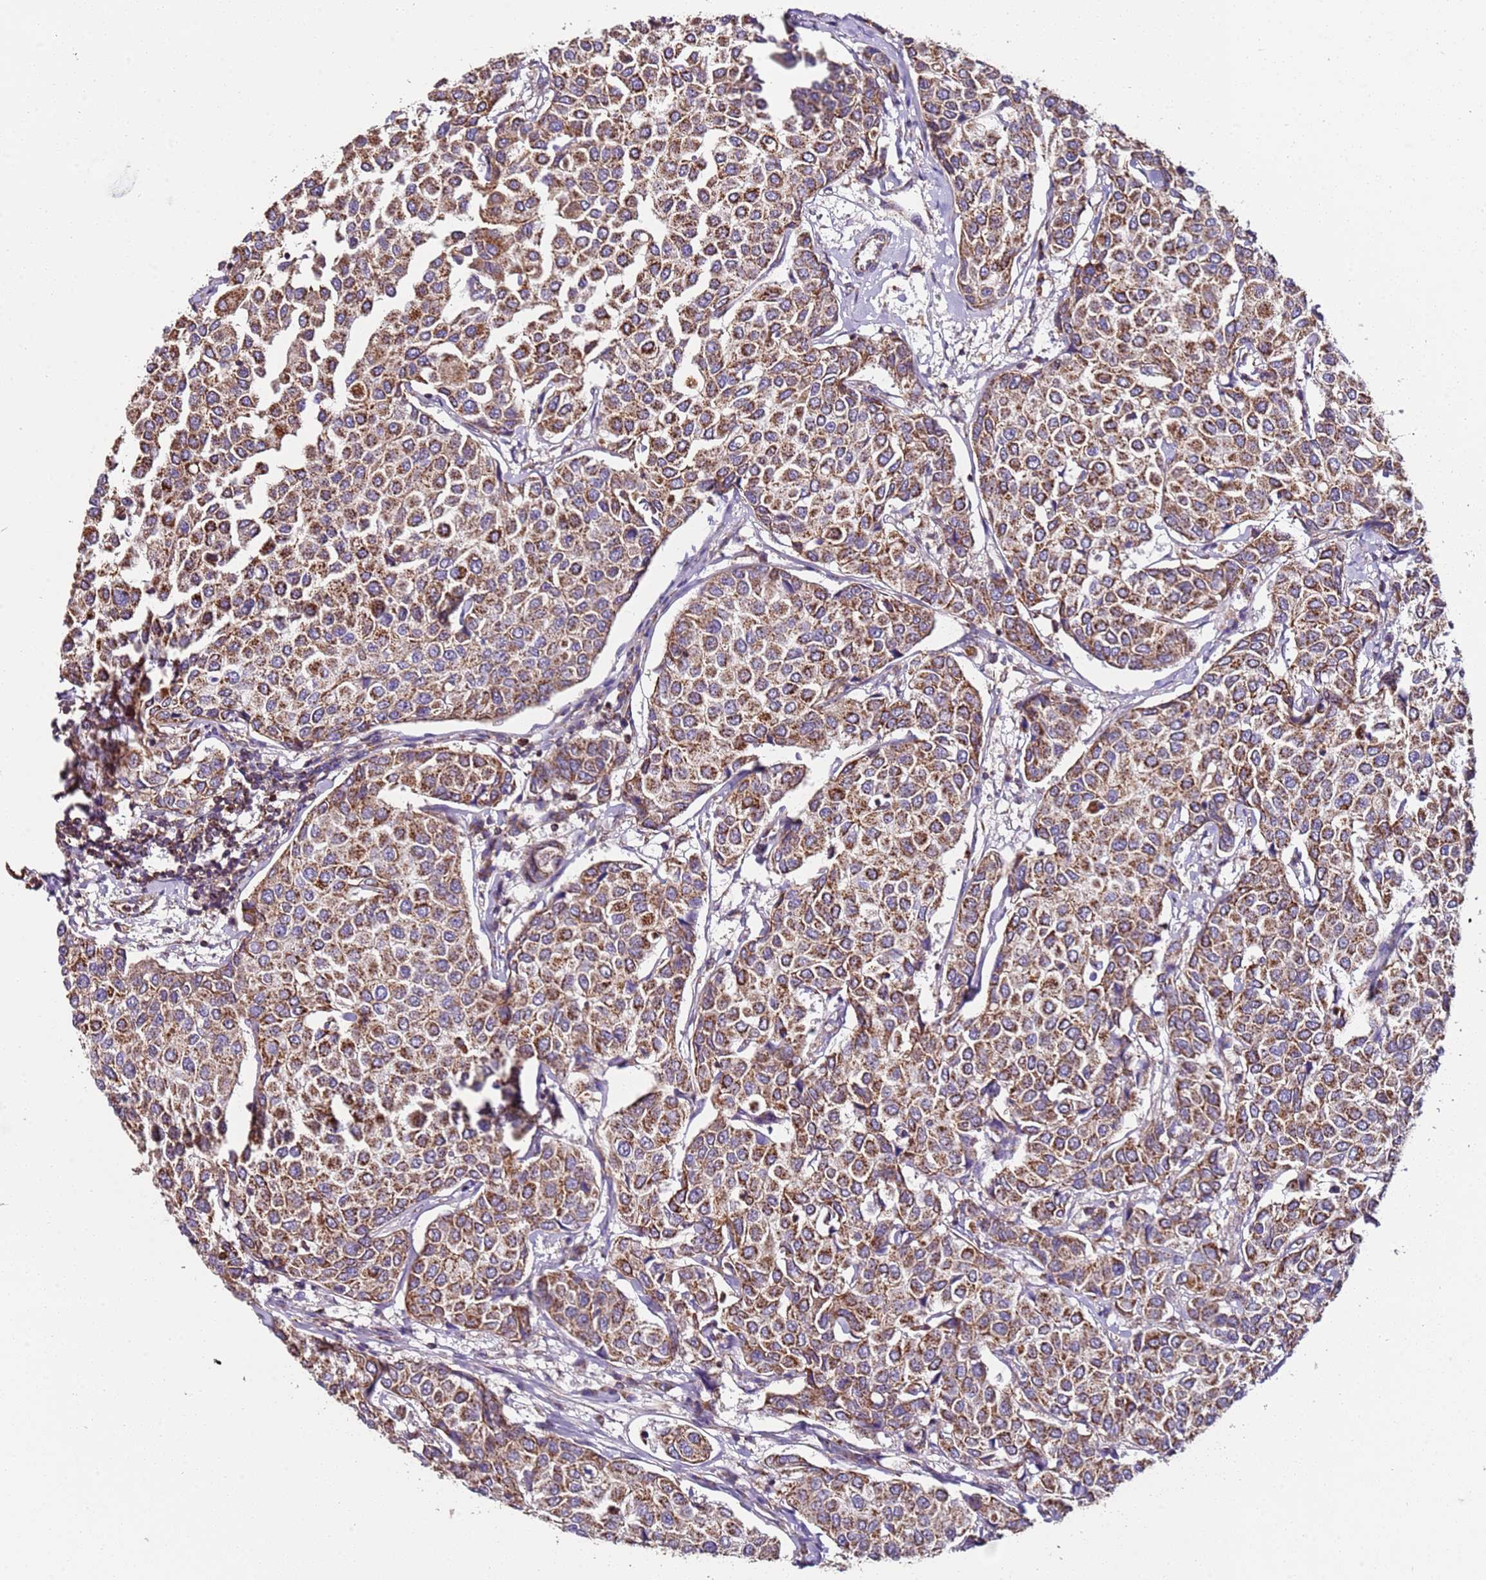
{"staining": {"intensity": "moderate", "quantity": ">75%", "location": "cytoplasmic/membranous"}, "tissue": "breast cancer", "cell_type": "Tumor cells", "image_type": "cancer", "snomed": [{"axis": "morphology", "description": "Duct carcinoma"}, {"axis": "topography", "description": "Breast"}], "caption": "Immunohistochemistry (IHC) (DAB (3,3'-diaminobenzidine)) staining of breast cancer displays moderate cytoplasmic/membranous protein positivity in about >75% of tumor cells.", "gene": "RMND5A", "patient": {"sex": "female", "age": 55}}